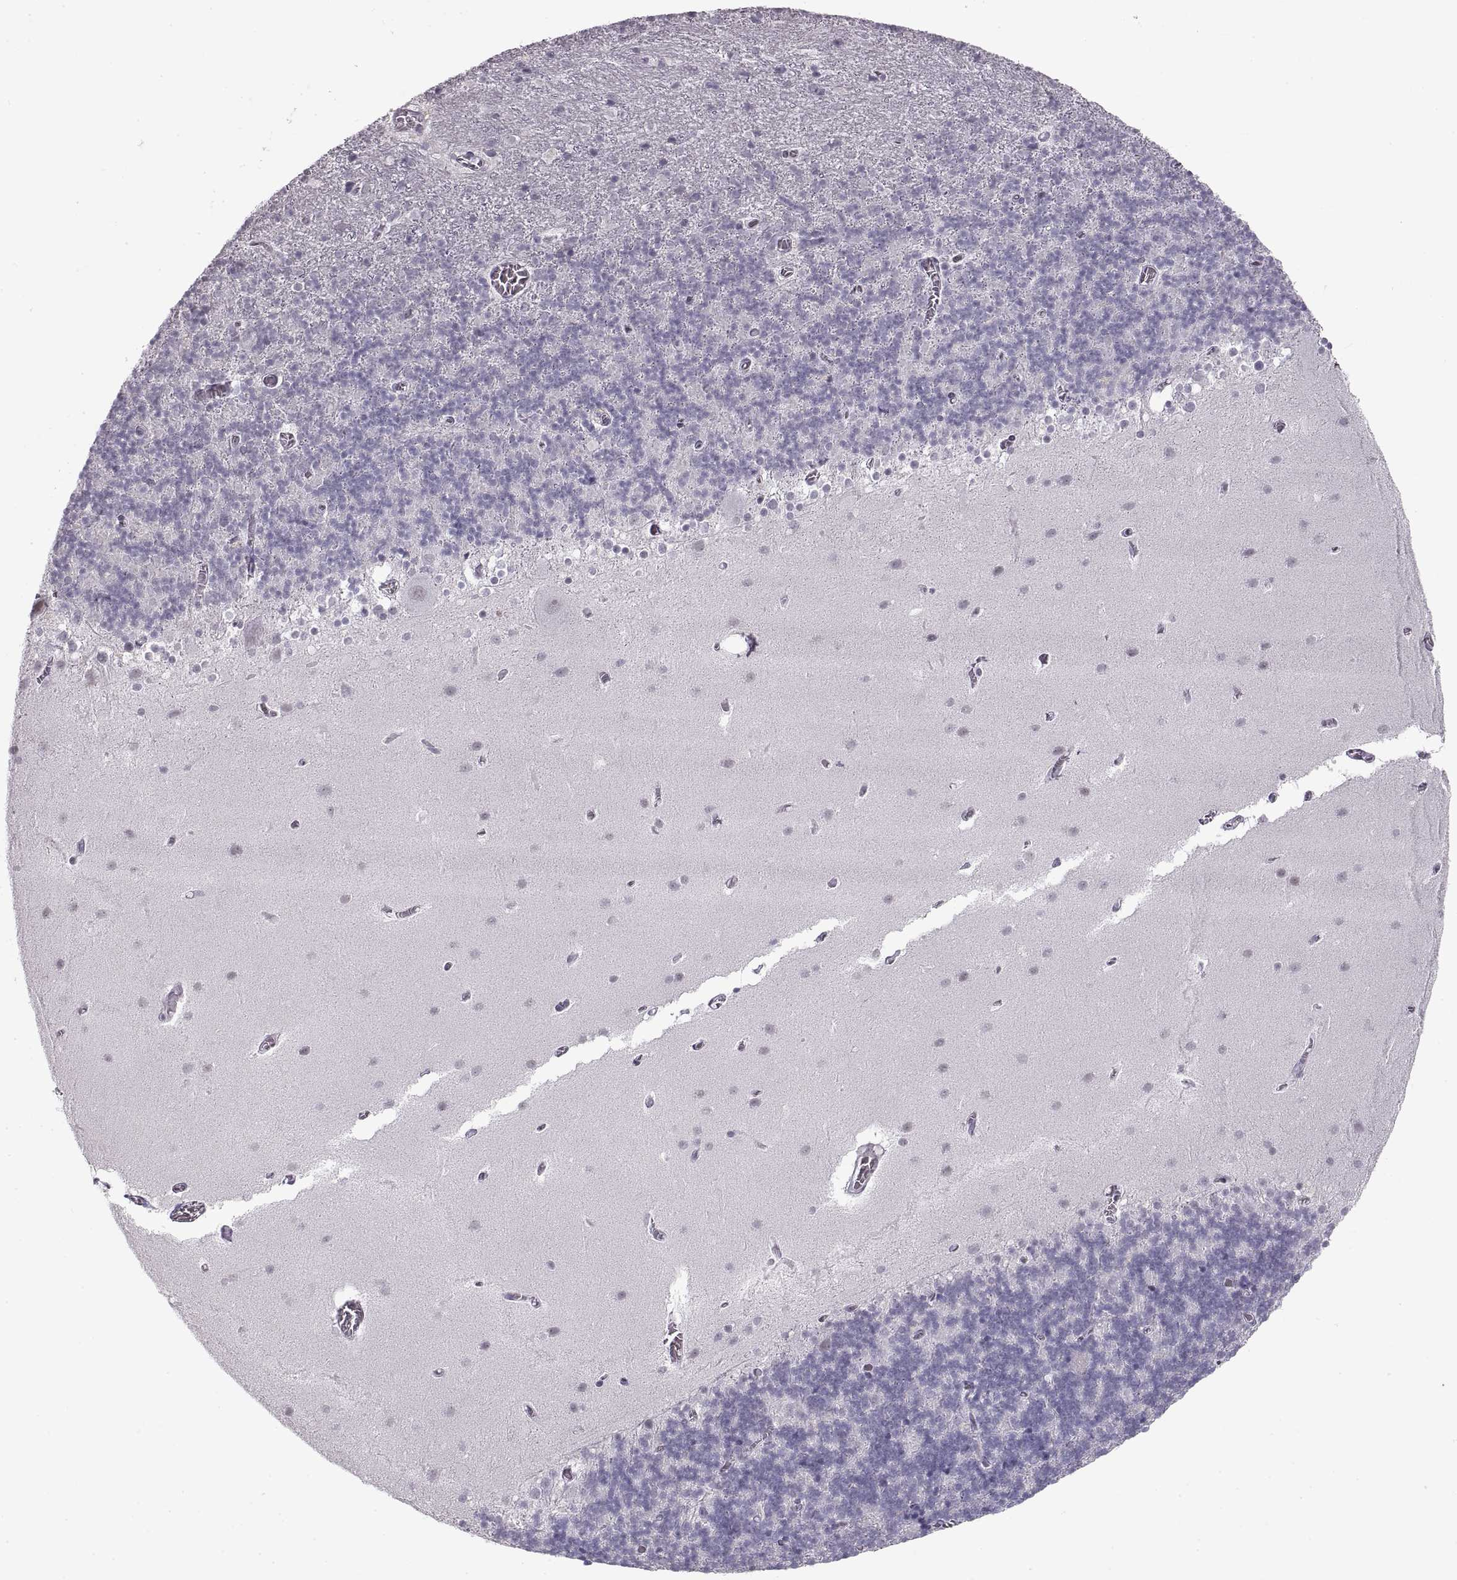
{"staining": {"intensity": "negative", "quantity": "none", "location": "none"}, "tissue": "cerebellum", "cell_type": "Cells in granular layer", "image_type": "normal", "snomed": [{"axis": "morphology", "description": "Normal tissue, NOS"}, {"axis": "topography", "description": "Cerebellum"}], "caption": "The IHC photomicrograph has no significant staining in cells in granular layer of cerebellum.", "gene": "NANOS3", "patient": {"sex": "male", "age": 70}}